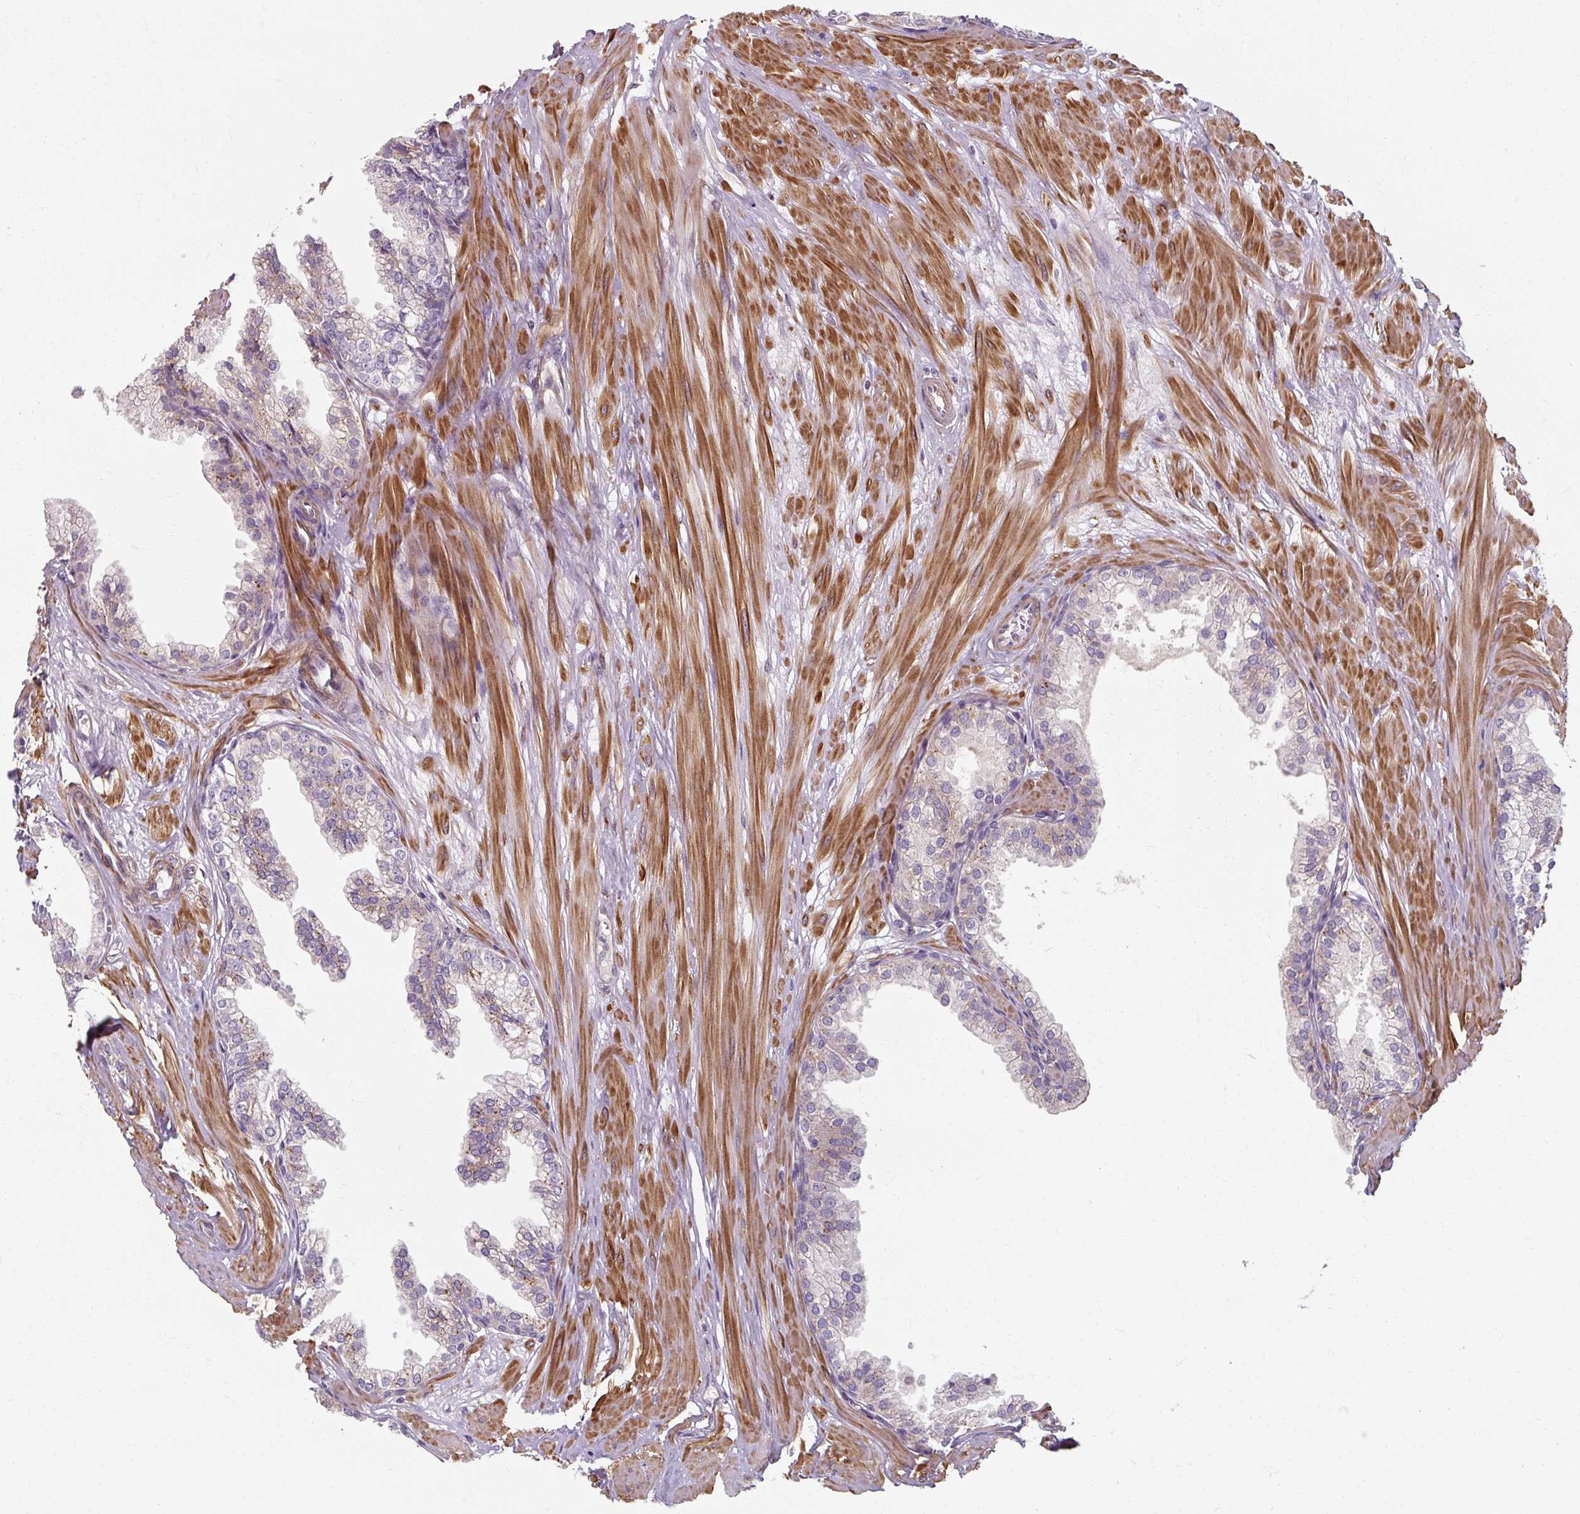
{"staining": {"intensity": "negative", "quantity": "none", "location": "none"}, "tissue": "prostate", "cell_type": "Glandular cells", "image_type": "normal", "snomed": [{"axis": "morphology", "description": "Normal tissue, NOS"}, {"axis": "topography", "description": "Prostate"}, {"axis": "topography", "description": "Peripheral nerve tissue"}], "caption": "Immunohistochemistry (IHC) histopathology image of benign prostate: prostate stained with DAB reveals no significant protein expression in glandular cells.", "gene": "MRPS5", "patient": {"sex": "male", "age": 55}}